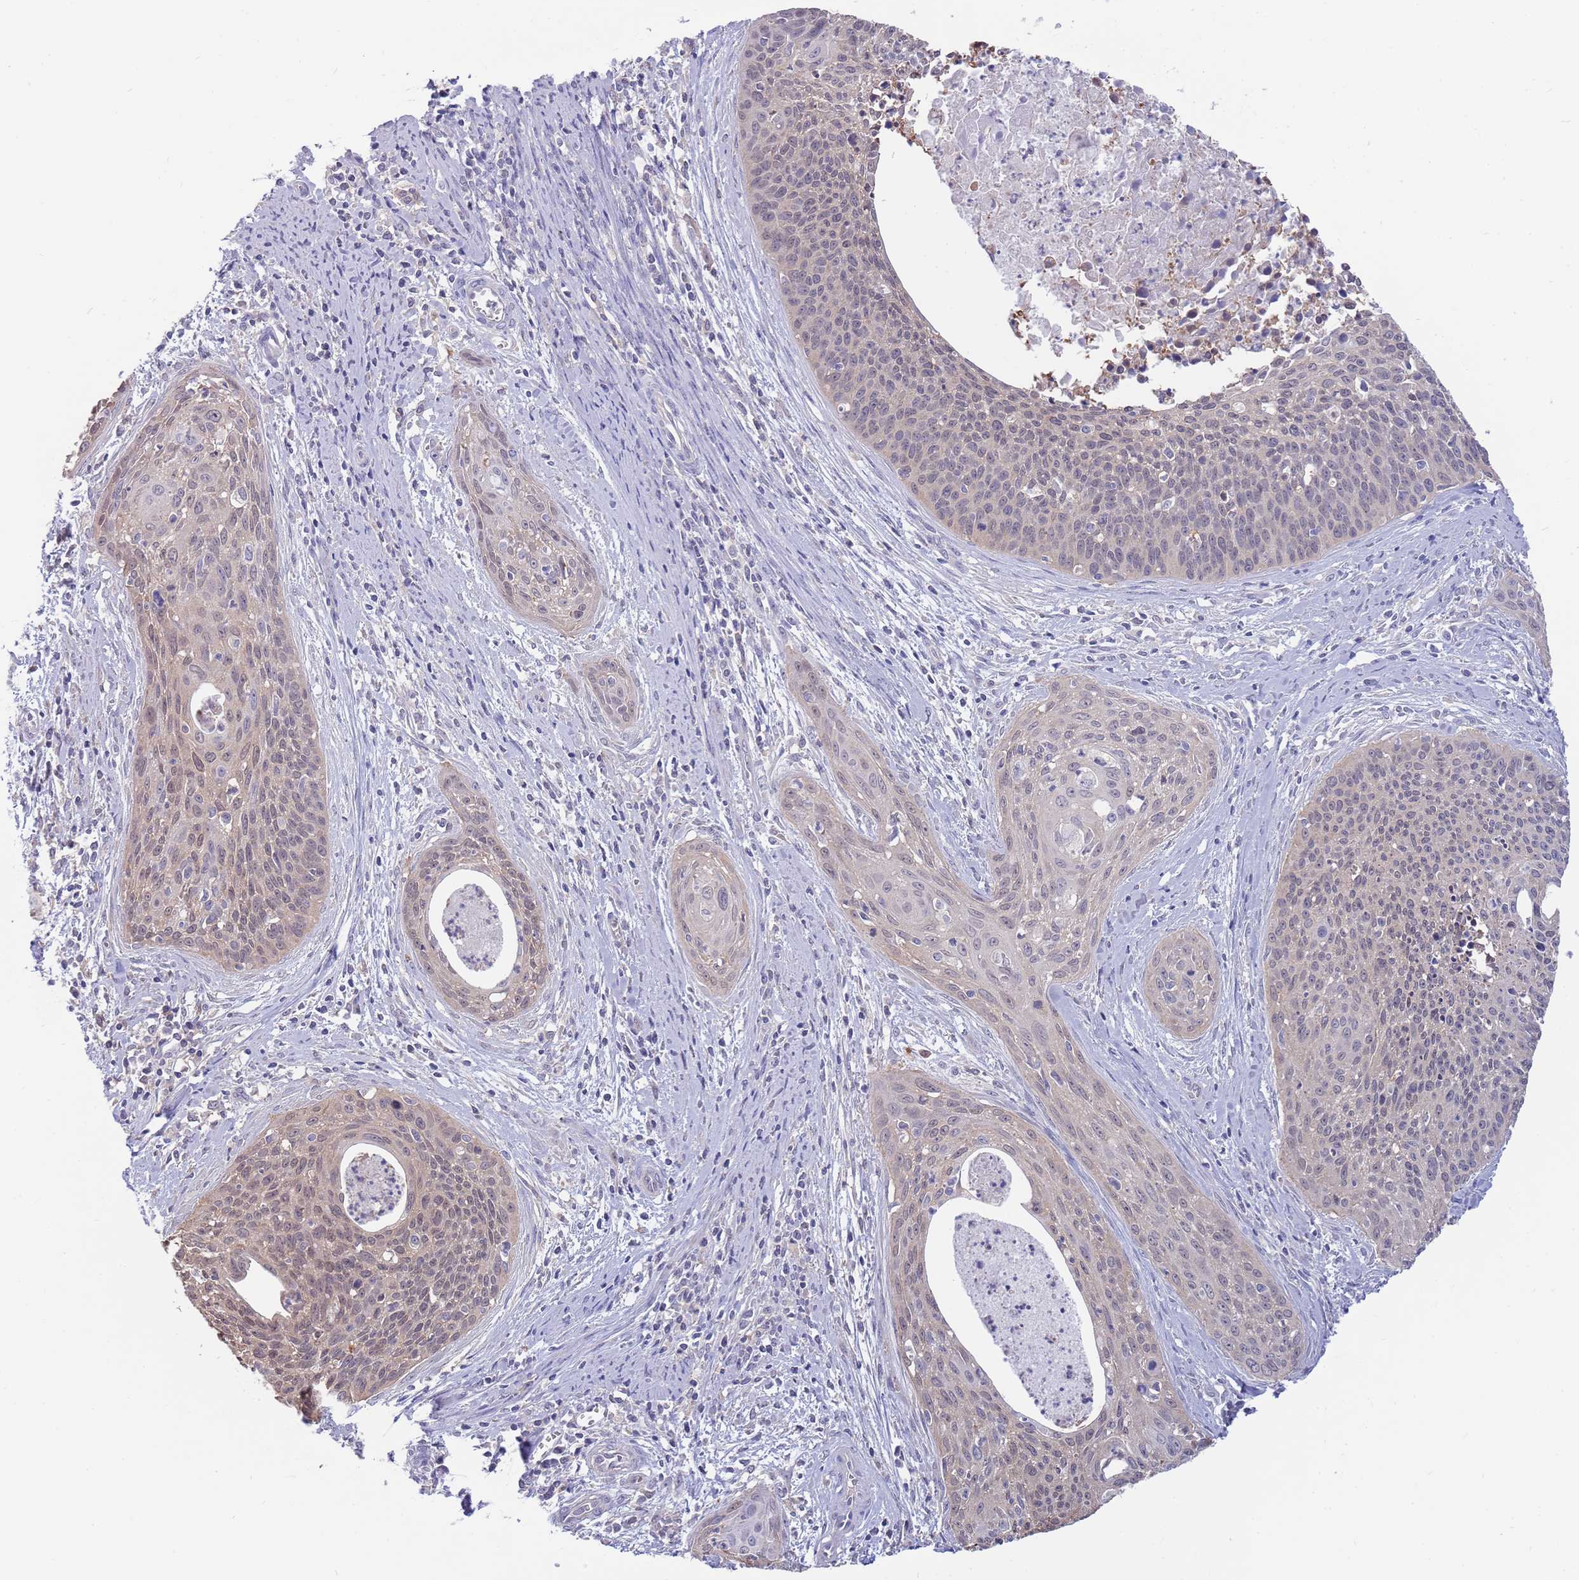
{"staining": {"intensity": "weak", "quantity": ">75%", "location": "cytoplasmic/membranous,nuclear"}, "tissue": "cervical cancer", "cell_type": "Tumor cells", "image_type": "cancer", "snomed": [{"axis": "morphology", "description": "Squamous cell carcinoma, NOS"}, {"axis": "topography", "description": "Cervix"}], "caption": "A brown stain highlights weak cytoplasmic/membranous and nuclear staining of a protein in cervical squamous cell carcinoma tumor cells.", "gene": "AP5S1", "patient": {"sex": "female", "age": 55}}